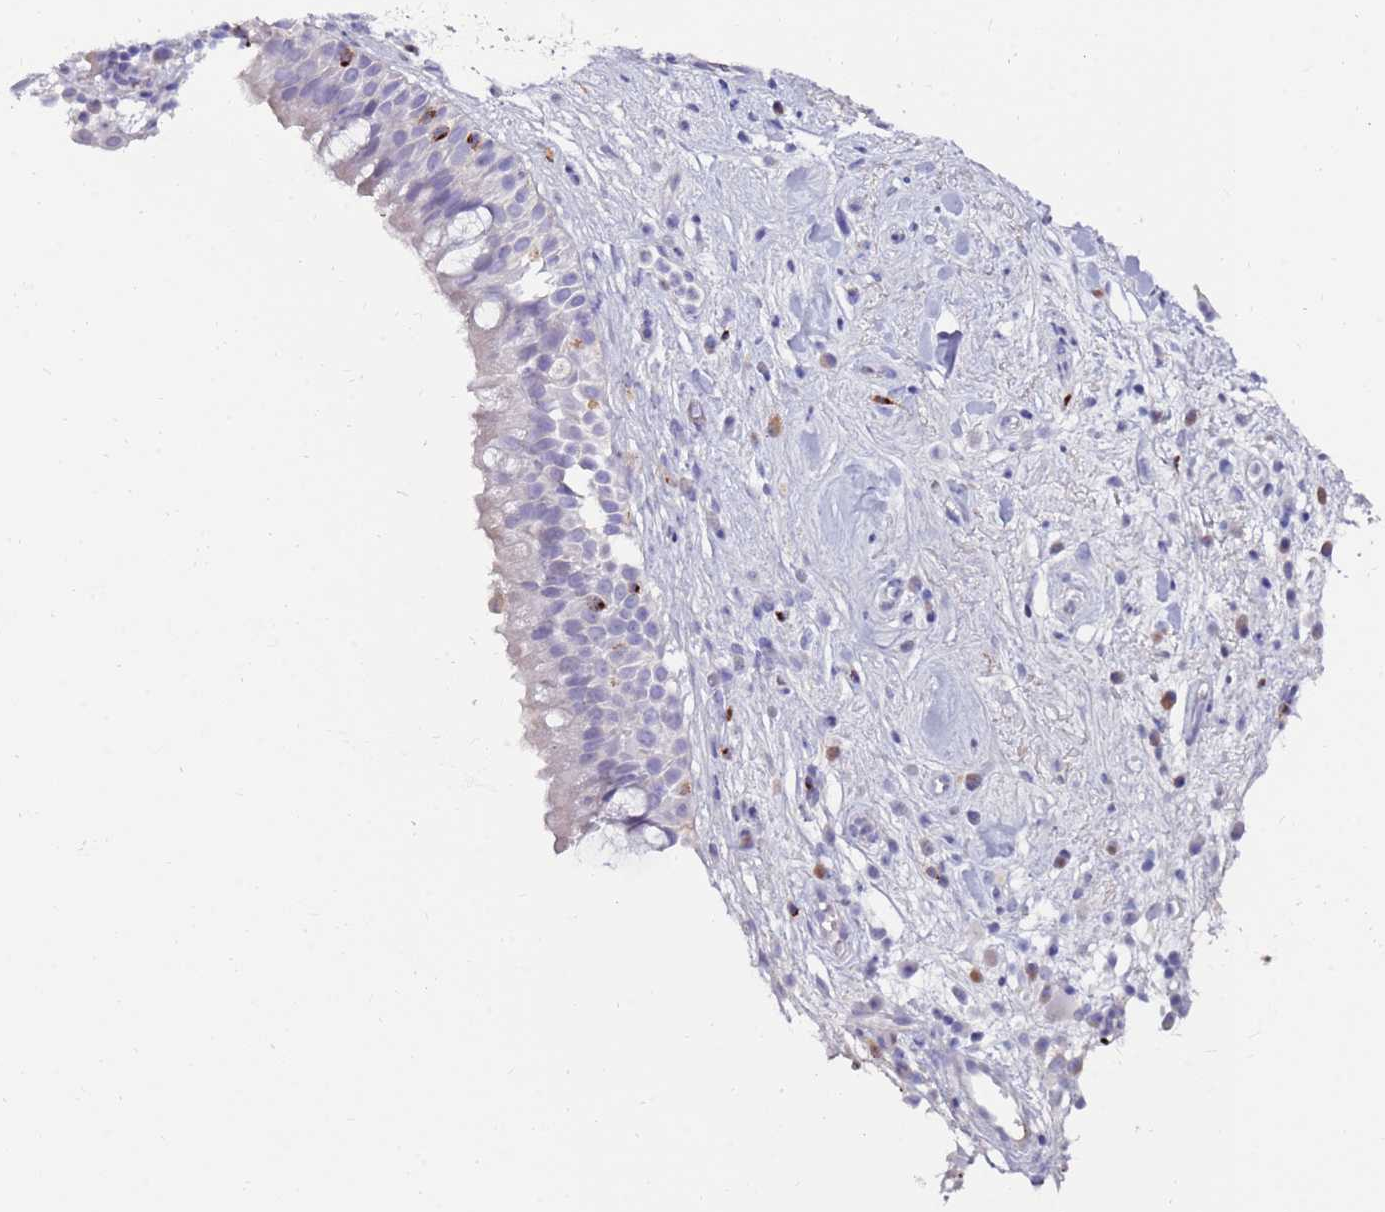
{"staining": {"intensity": "negative", "quantity": "none", "location": "none"}, "tissue": "nasopharynx", "cell_type": "Respiratory epithelial cells", "image_type": "normal", "snomed": [{"axis": "morphology", "description": "Normal tissue, NOS"}, {"axis": "morphology", "description": "Squamous cell carcinoma, NOS"}, {"axis": "topography", "description": "Nasopharynx"}, {"axis": "topography", "description": "Head-Neck"}], "caption": "IHC micrograph of unremarkable nasopharynx: nasopharynx stained with DAB displays no significant protein staining in respiratory epithelial cells.", "gene": "EVPLL", "patient": {"sex": "male", "age": 85}}